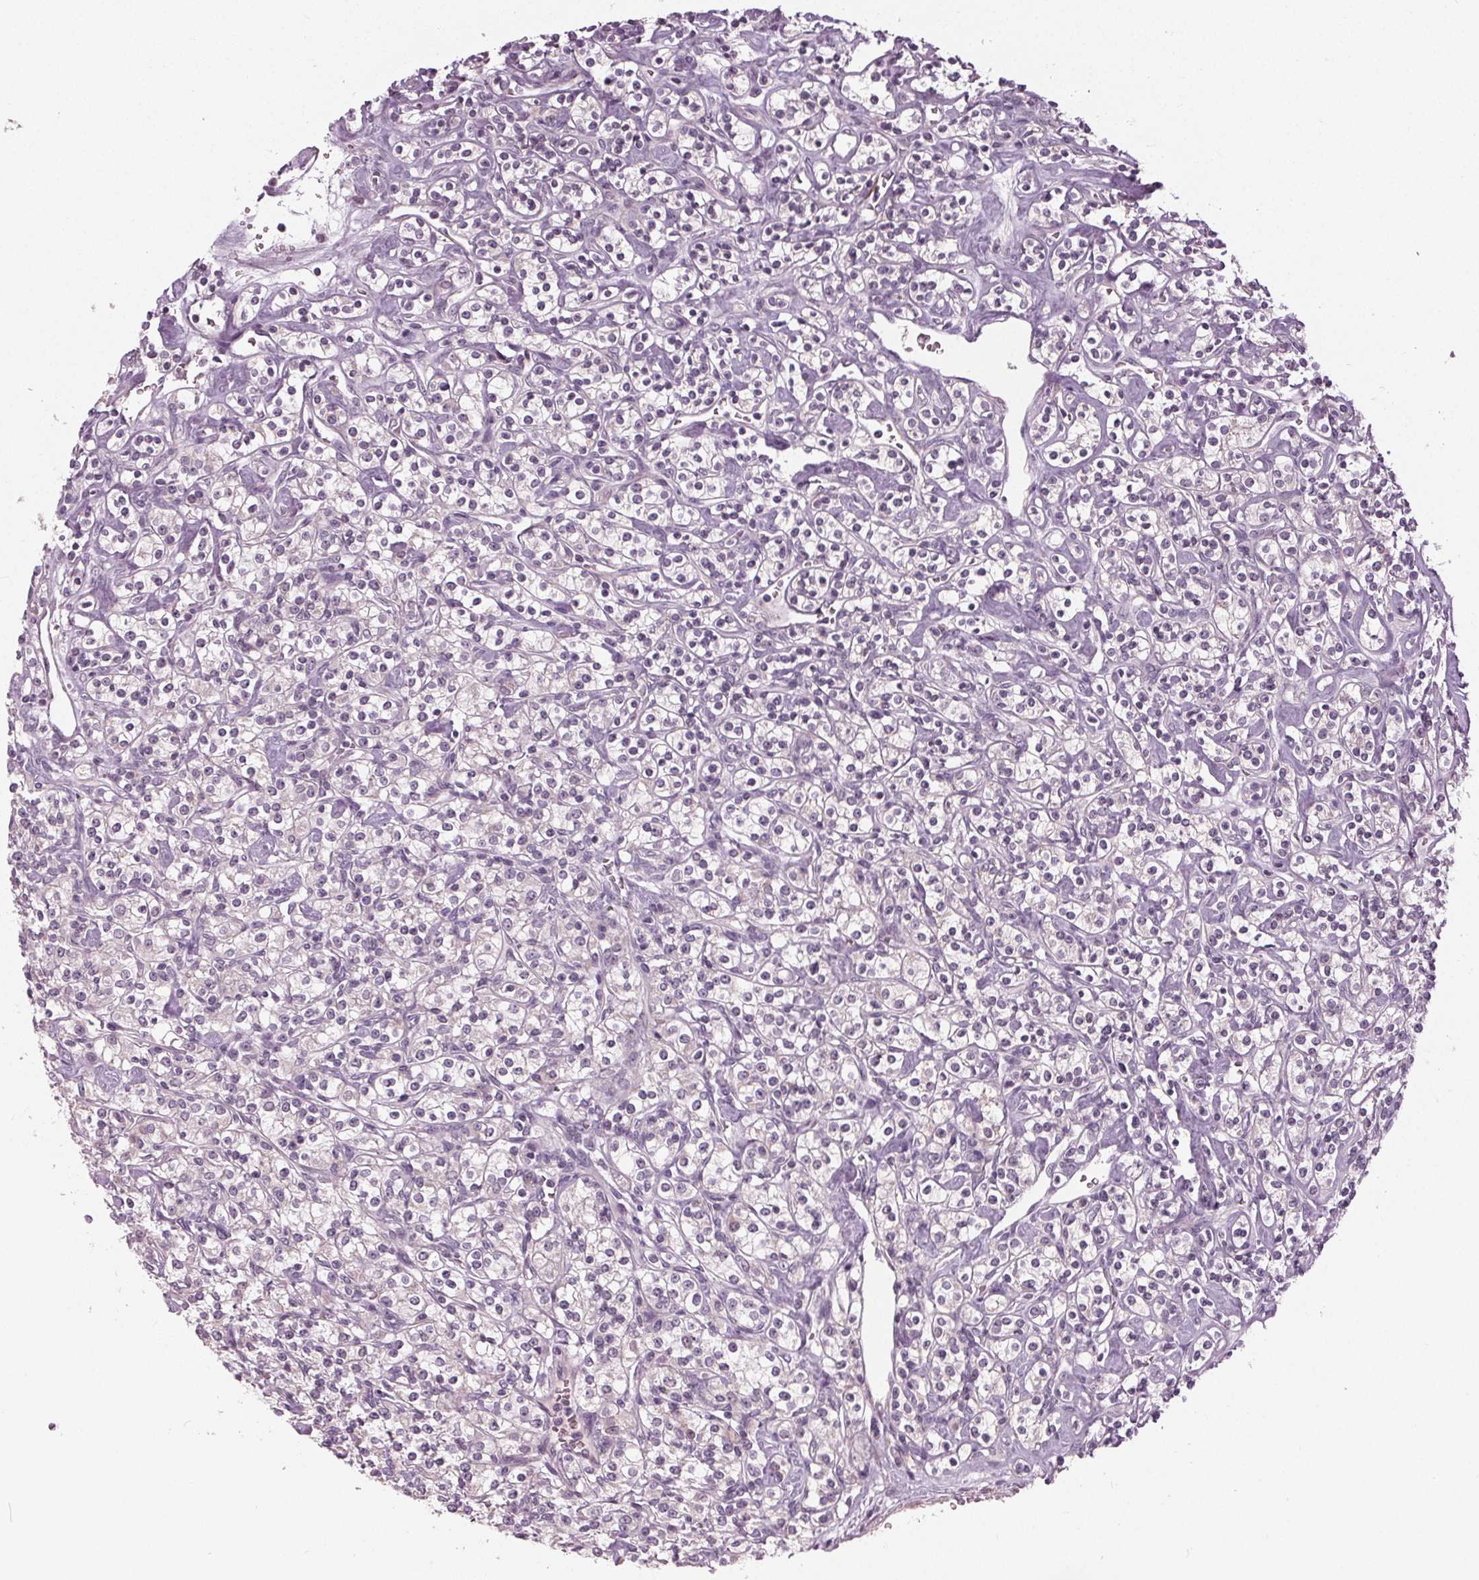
{"staining": {"intensity": "negative", "quantity": "none", "location": "none"}, "tissue": "renal cancer", "cell_type": "Tumor cells", "image_type": "cancer", "snomed": [{"axis": "morphology", "description": "Adenocarcinoma, NOS"}, {"axis": "topography", "description": "Kidney"}], "caption": "Renal cancer was stained to show a protein in brown. There is no significant expression in tumor cells.", "gene": "ZNF605", "patient": {"sex": "male", "age": 77}}